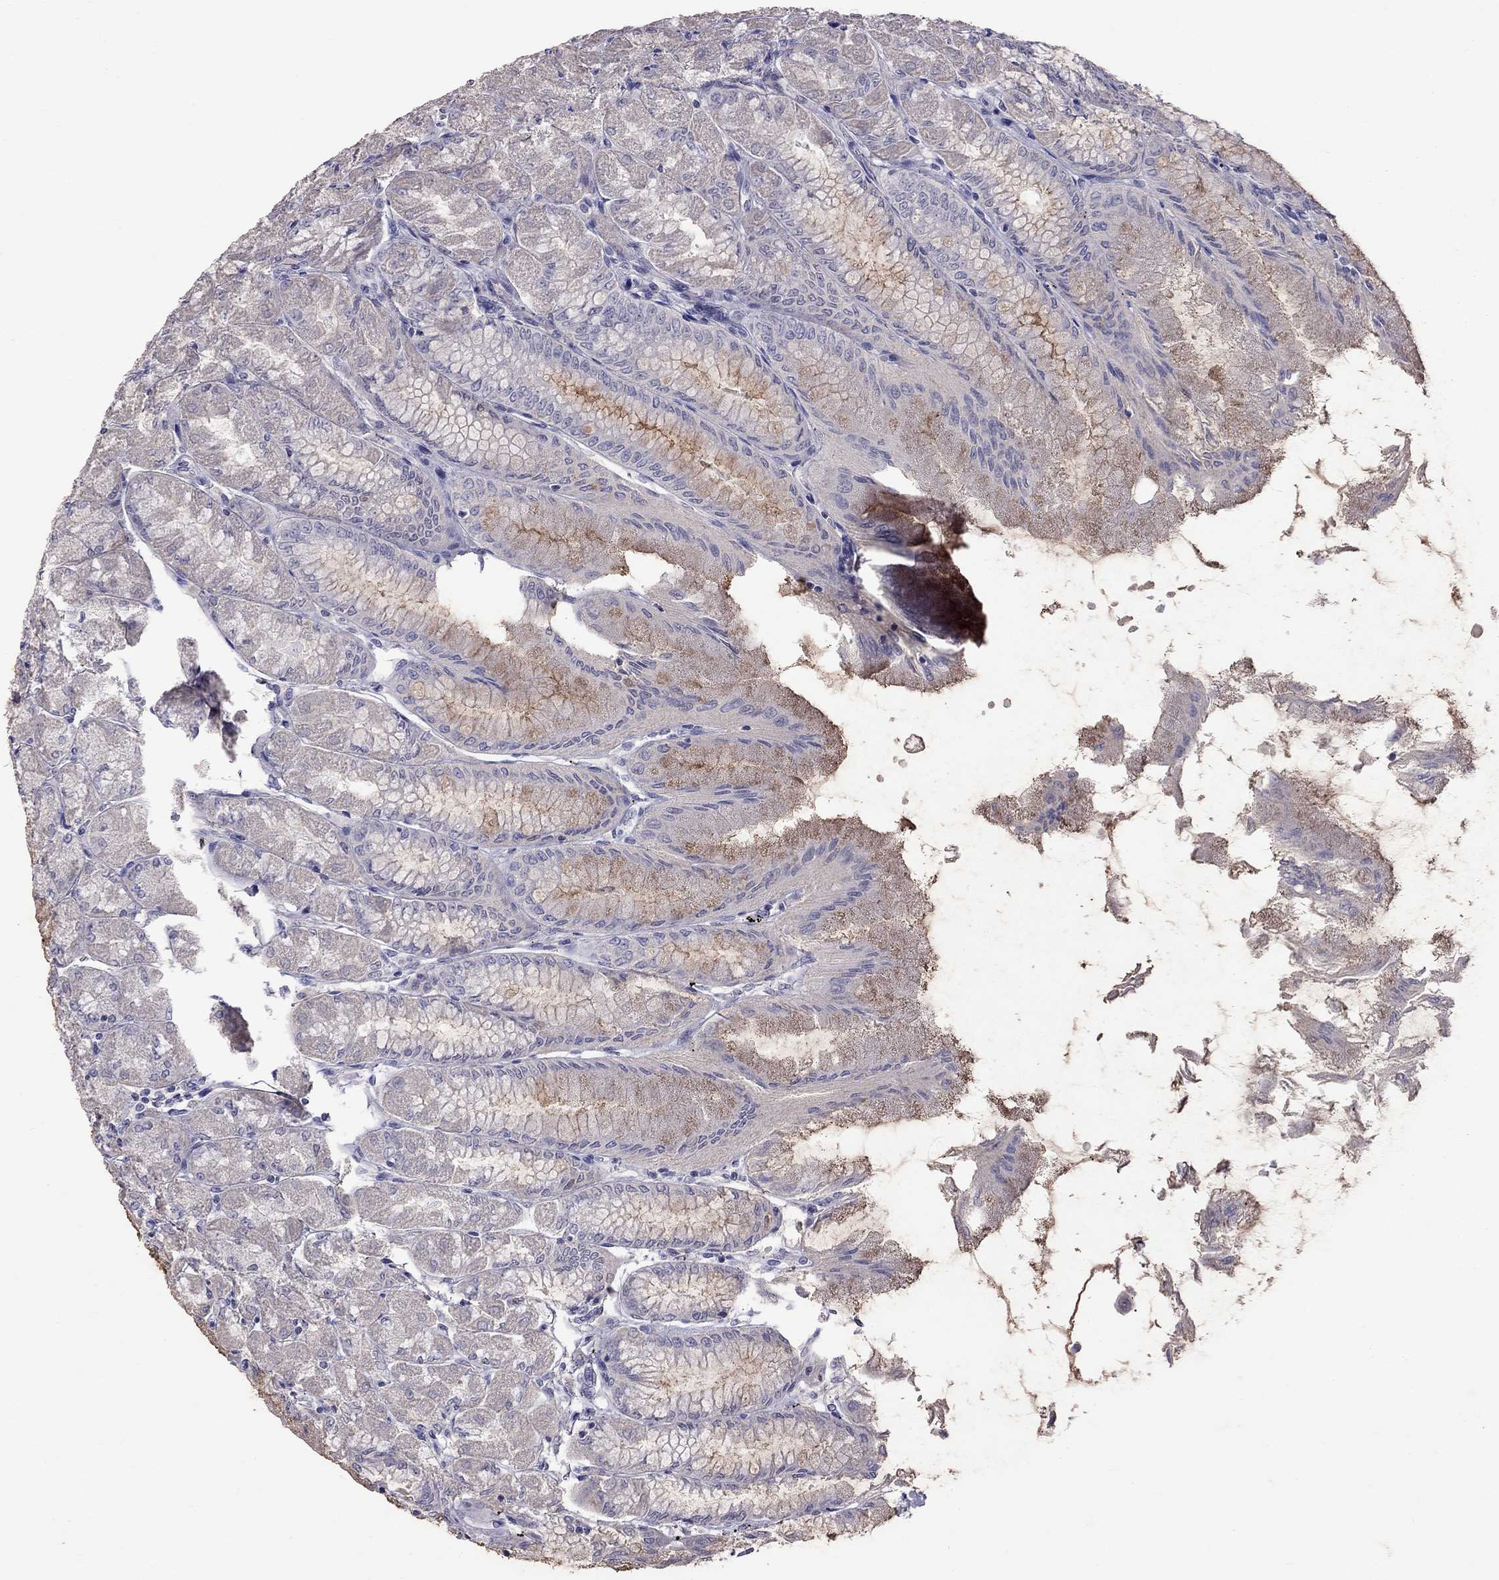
{"staining": {"intensity": "strong", "quantity": "<25%", "location": "cytoplasmic/membranous"}, "tissue": "stomach", "cell_type": "Glandular cells", "image_type": "normal", "snomed": [{"axis": "morphology", "description": "Normal tissue, NOS"}, {"axis": "topography", "description": "Stomach, upper"}], "caption": "Stomach stained with DAB IHC reveals medium levels of strong cytoplasmic/membranous positivity in approximately <25% of glandular cells.", "gene": "CFAP91", "patient": {"sex": "male", "age": 60}}